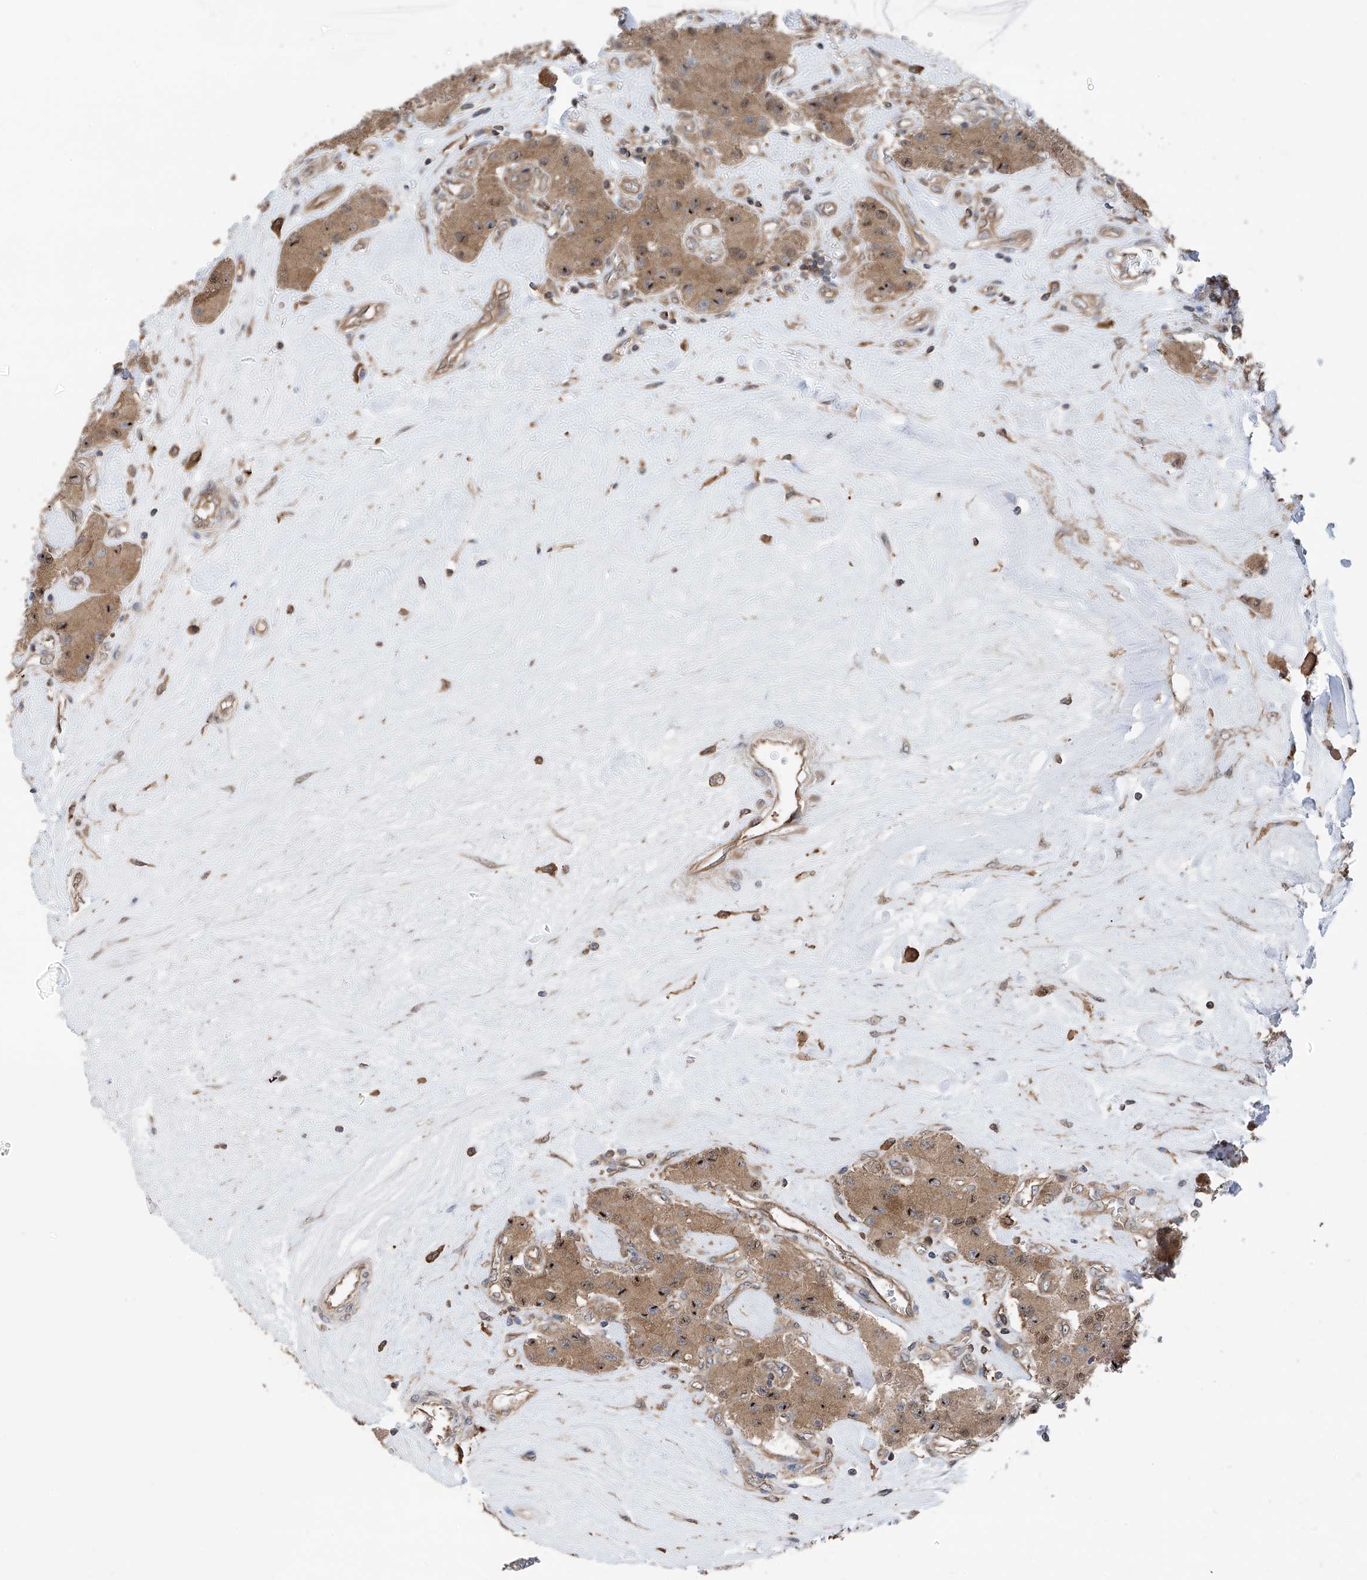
{"staining": {"intensity": "moderate", "quantity": ">75%", "location": "cytoplasmic/membranous,nuclear"}, "tissue": "carcinoid", "cell_type": "Tumor cells", "image_type": "cancer", "snomed": [{"axis": "morphology", "description": "Carcinoid, malignant, NOS"}, {"axis": "topography", "description": "Pancreas"}], "caption": "Immunohistochemical staining of carcinoid exhibits medium levels of moderate cytoplasmic/membranous and nuclear positivity in about >75% of tumor cells.", "gene": "CHPF", "patient": {"sex": "male", "age": 41}}